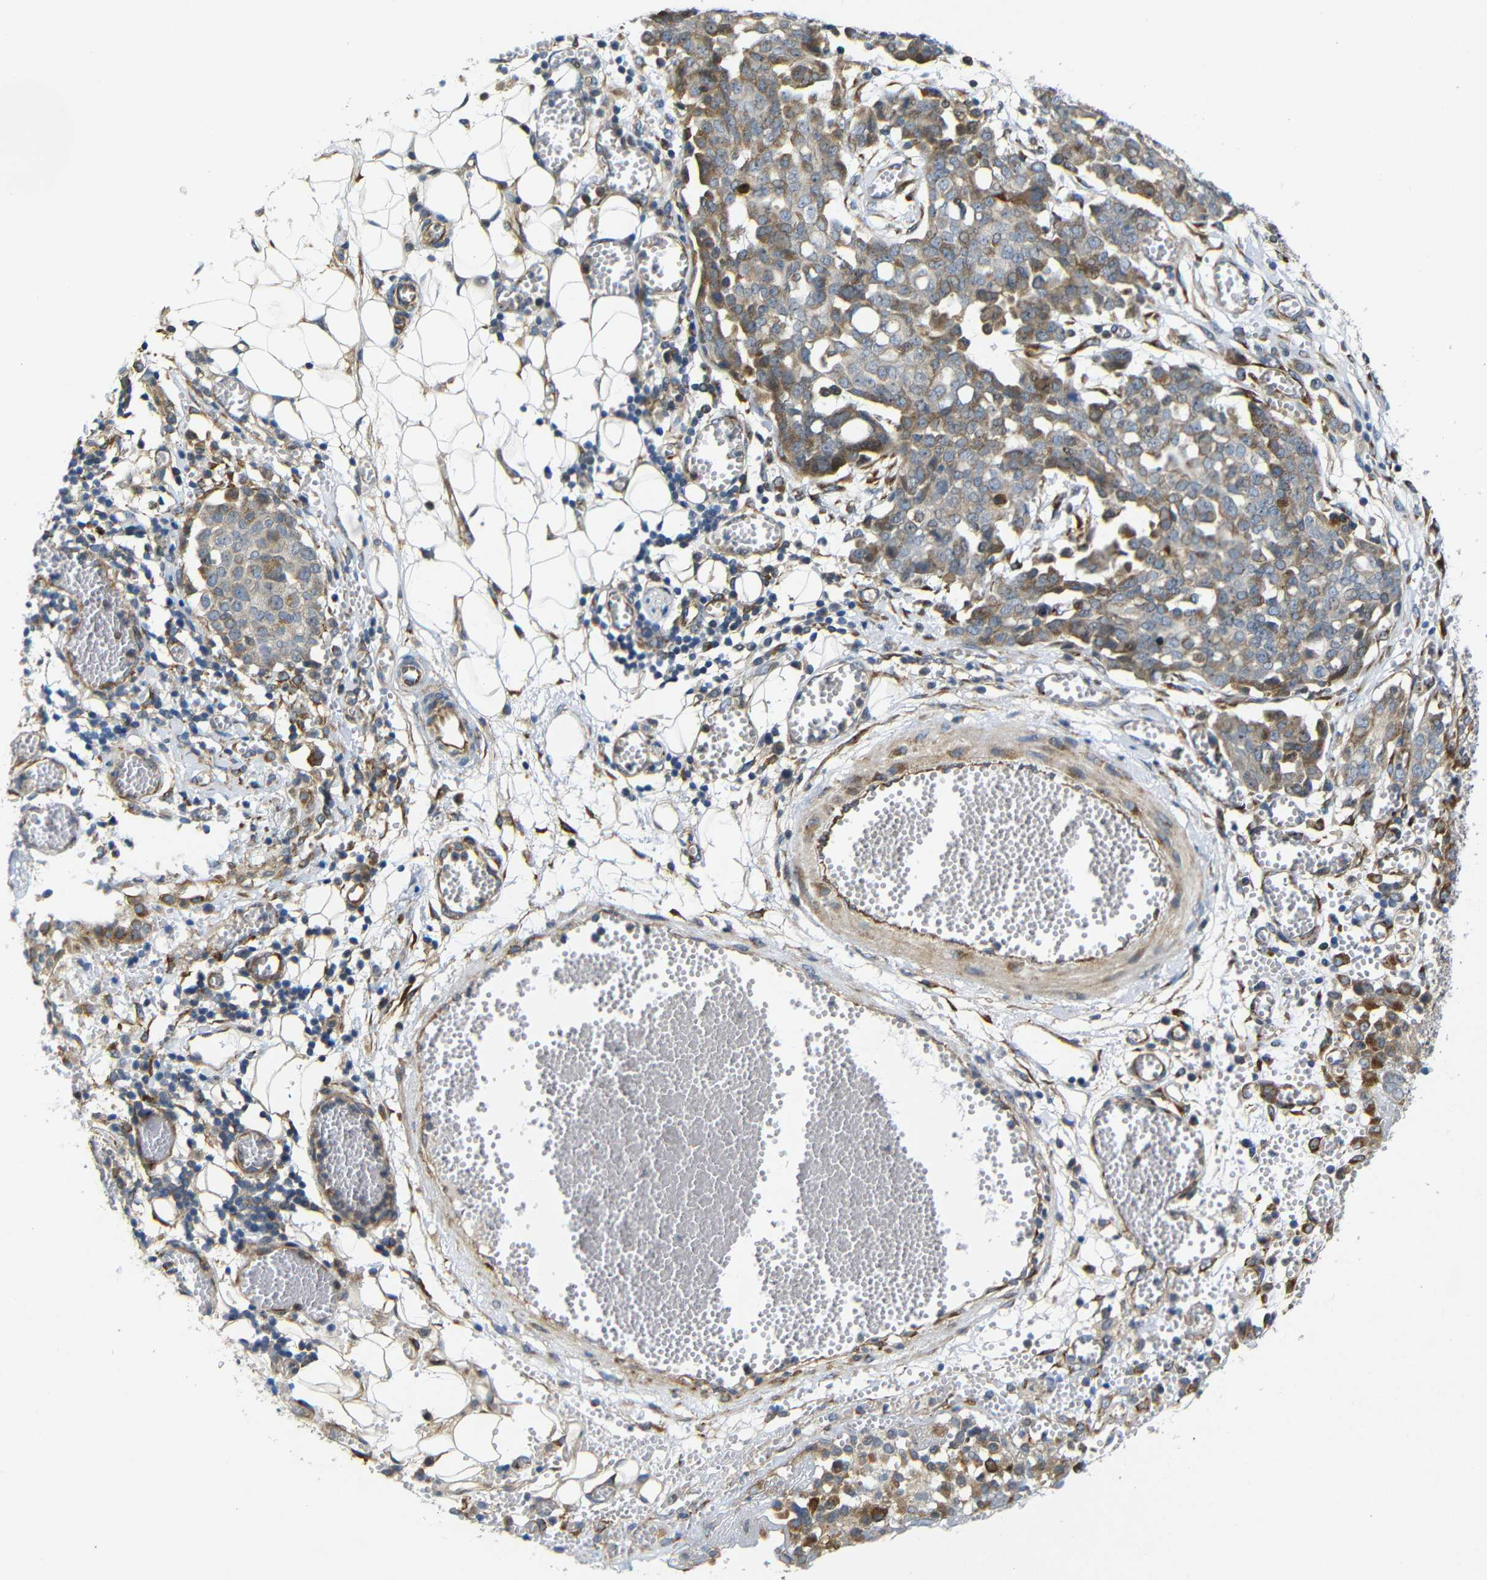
{"staining": {"intensity": "weak", "quantity": ">75%", "location": "cytoplasmic/membranous"}, "tissue": "ovarian cancer", "cell_type": "Tumor cells", "image_type": "cancer", "snomed": [{"axis": "morphology", "description": "Cystadenocarcinoma, serous, NOS"}, {"axis": "topography", "description": "Soft tissue"}, {"axis": "topography", "description": "Ovary"}], "caption": "Ovarian cancer (serous cystadenocarcinoma) stained with DAB immunohistochemistry (IHC) reveals low levels of weak cytoplasmic/membranous expression in about >75% of tumor cells. The protein is stained brown, and the nuclei are stained in blue (DAB (3,3'-diaminobenzidine) IHC with brightfield microscopy, high magnification).", "gene": "P3H2", "patient": {"sex": "female", "age": 57}}